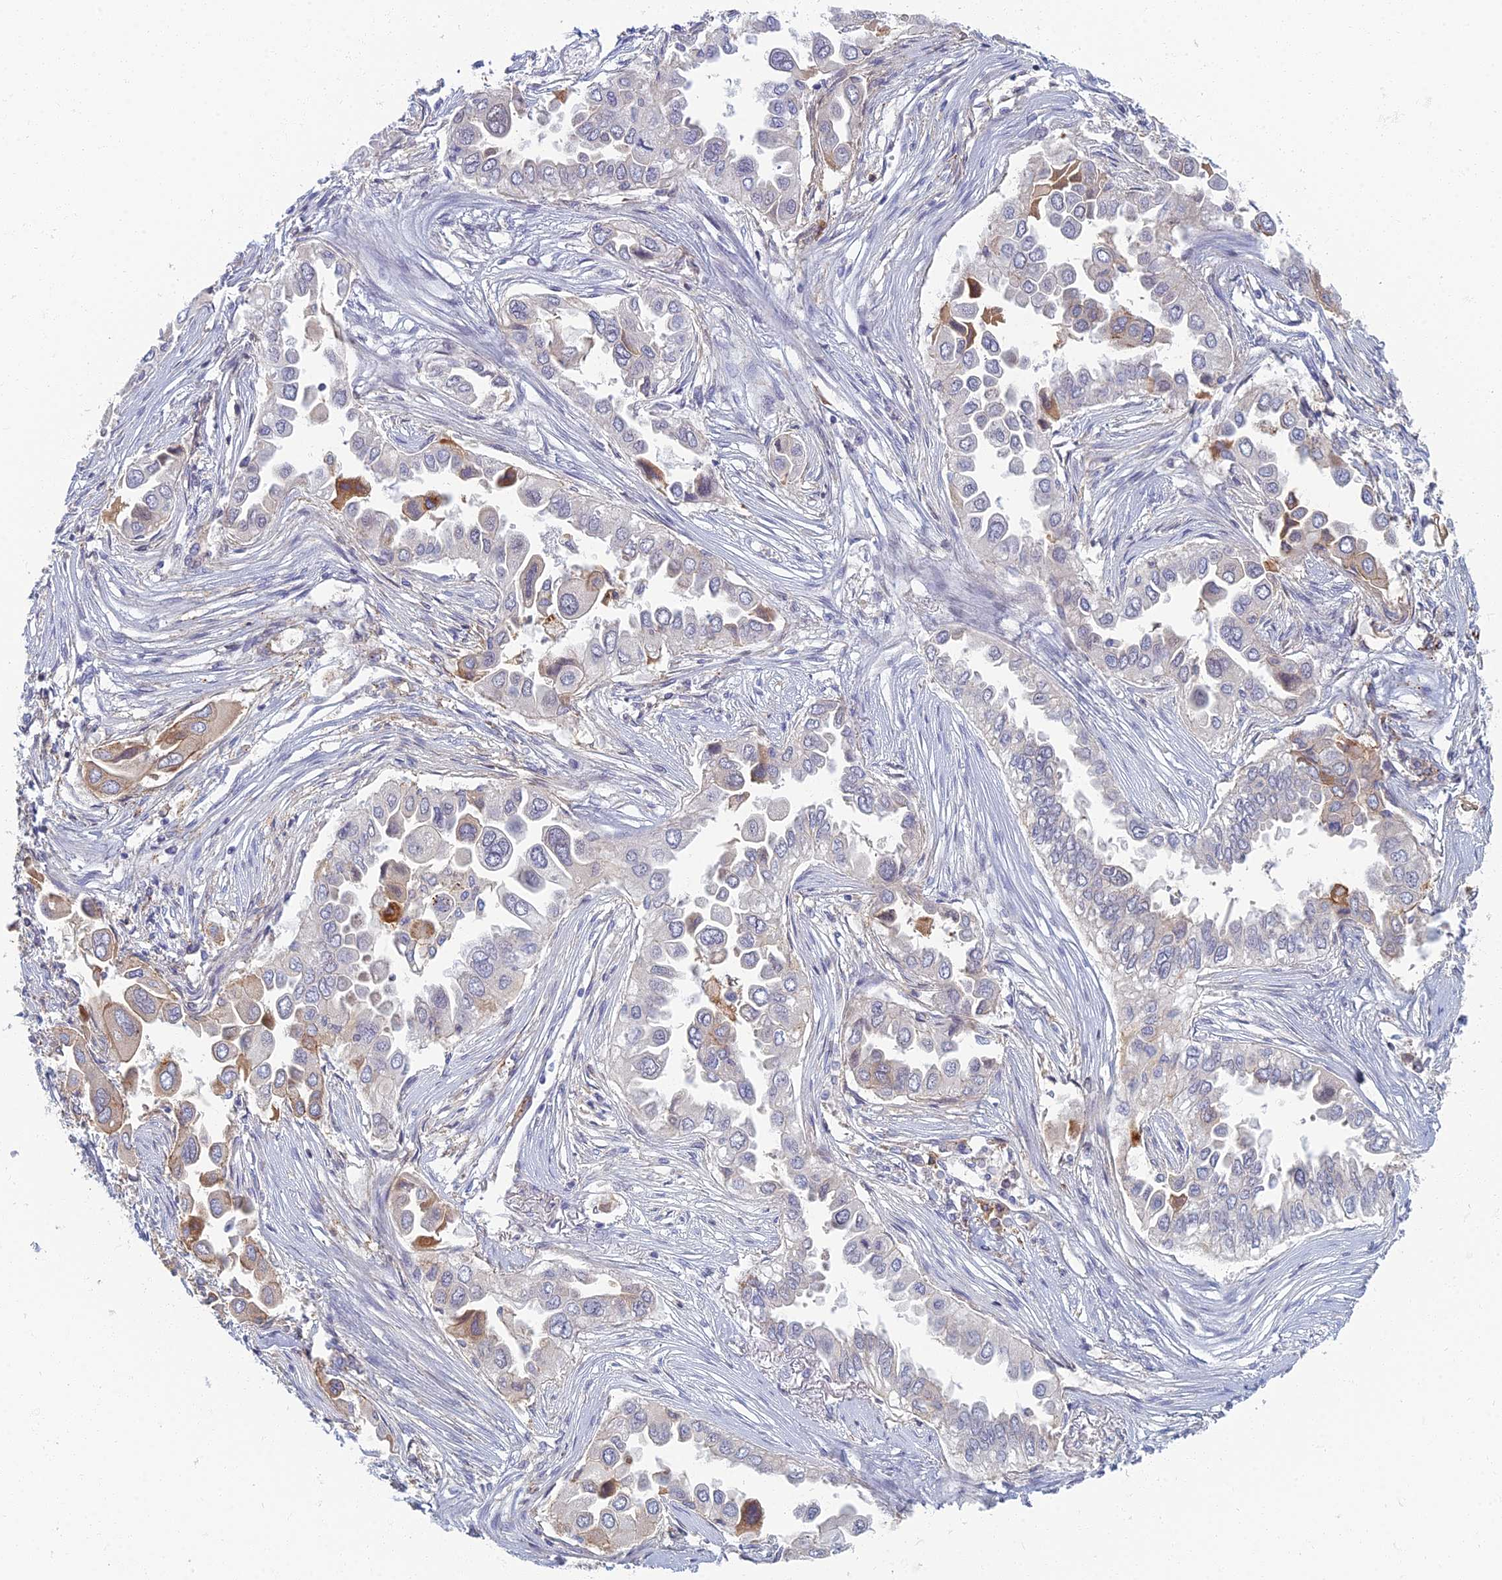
{"staining": {"intensity": "weak", "quantity": "<25%", "location": "cytoplasmic/membranous"}, "tissue": "lung cancer", "cell_type": "Tumor cells", "image_type": "cancer", "snomed": [{"axis": "morphology", "description": "Adenocarcinoma, NOS"}, {"axis": "topography", "description": "Lung"}], "caption": "IHC histopathology image of lung adenocarcinoma stained for a protein (brown), which displays no expression in tumor cells.", "gene": "CHMP4B", "patient": {"sex": "female", "age": 76}}